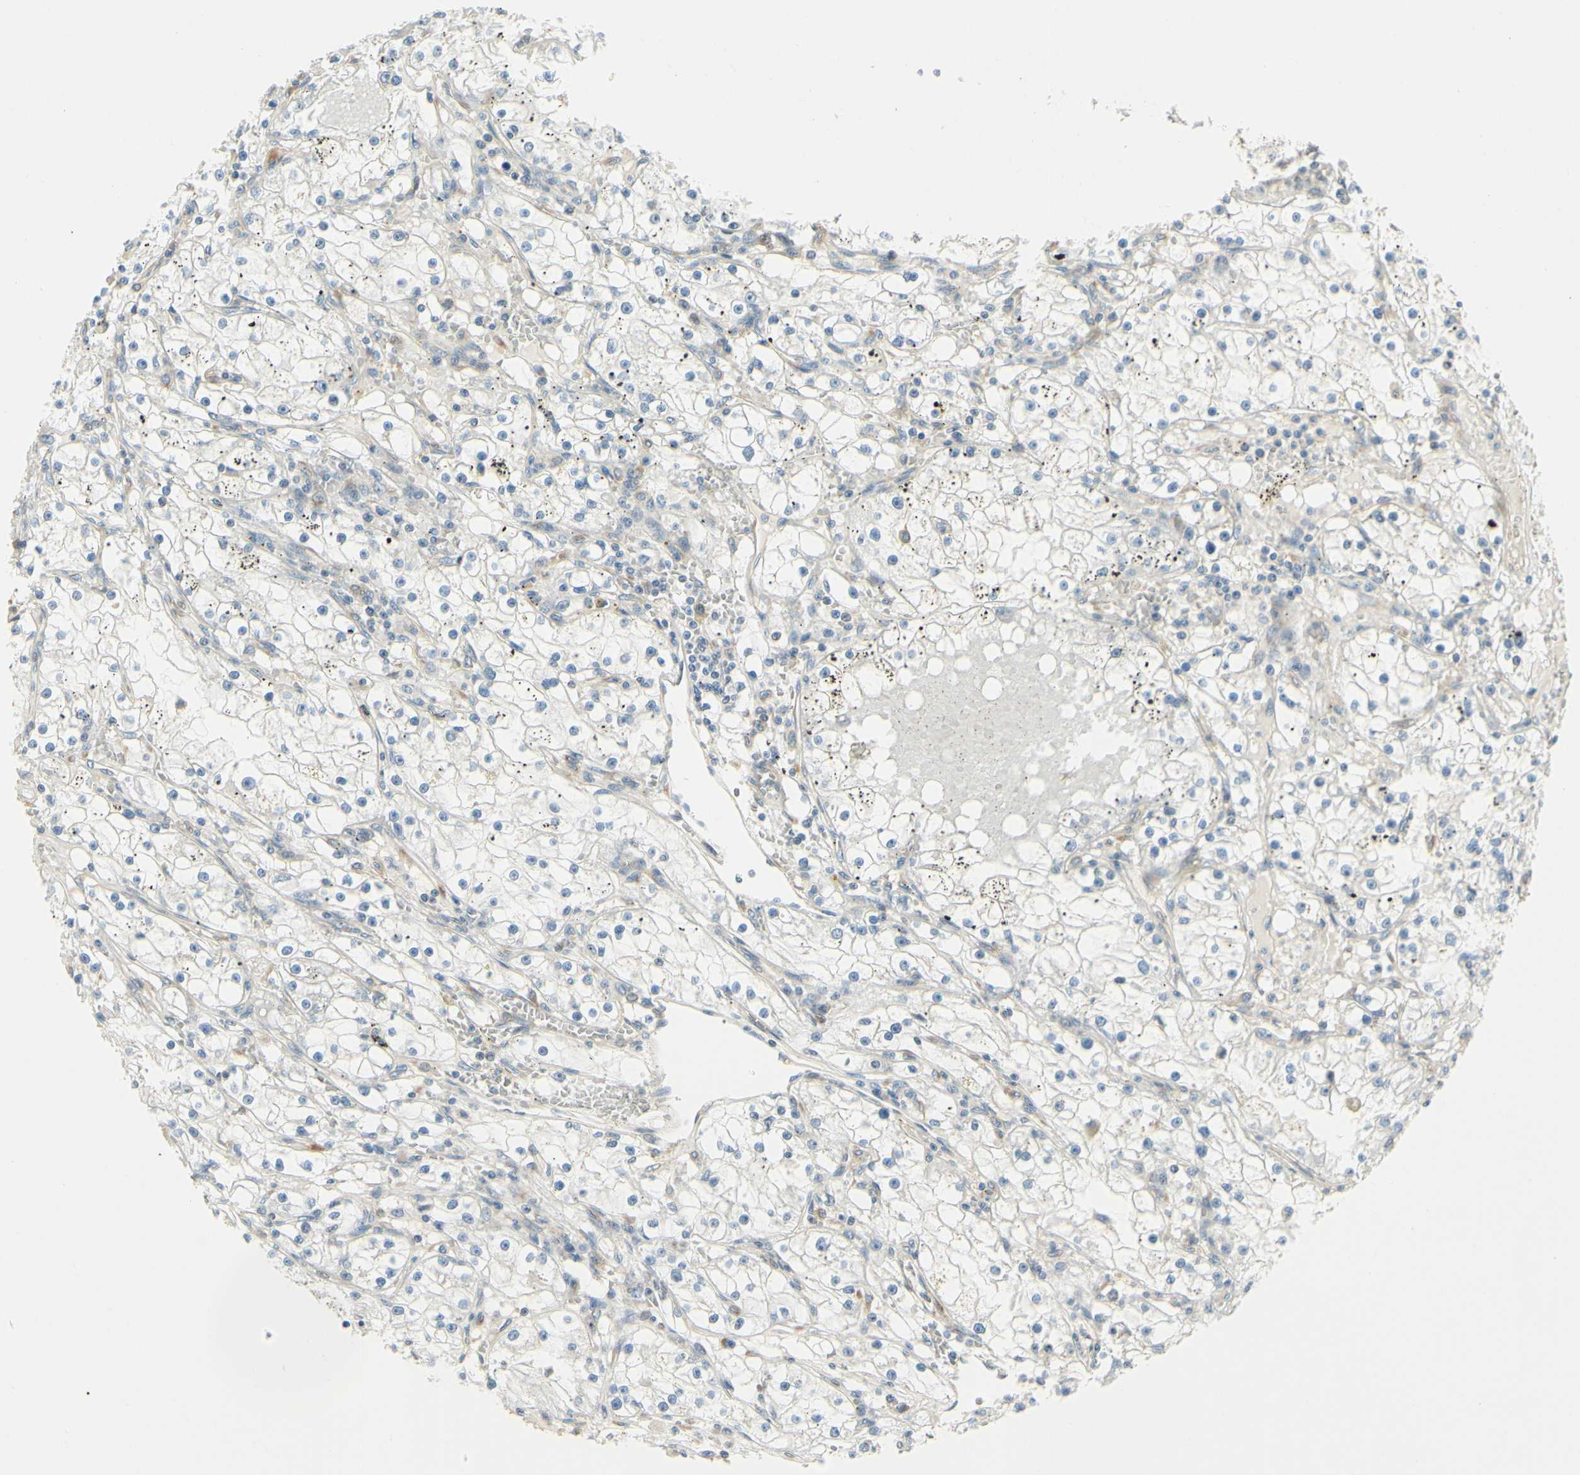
{"staining": {"intensity": "negative", "quantity": "none", "location": "none"}, "tissue": "renal cancer", "cell_type": "Tumor cells", "image_type": "cancer", "snomed": [{"axis": "morphology", "description": "Adenocarcinoma, NOS"}, {"axis": "topography", "description": "Kidney"}], "caption": "Human adenocarcinoma (renal) stained for a protein using immunohistochemistry (IHC) demonstrates no expression in tumor cells.", "gene": "IGDCC4", "patient": {"sex": "male", "age": 56}}